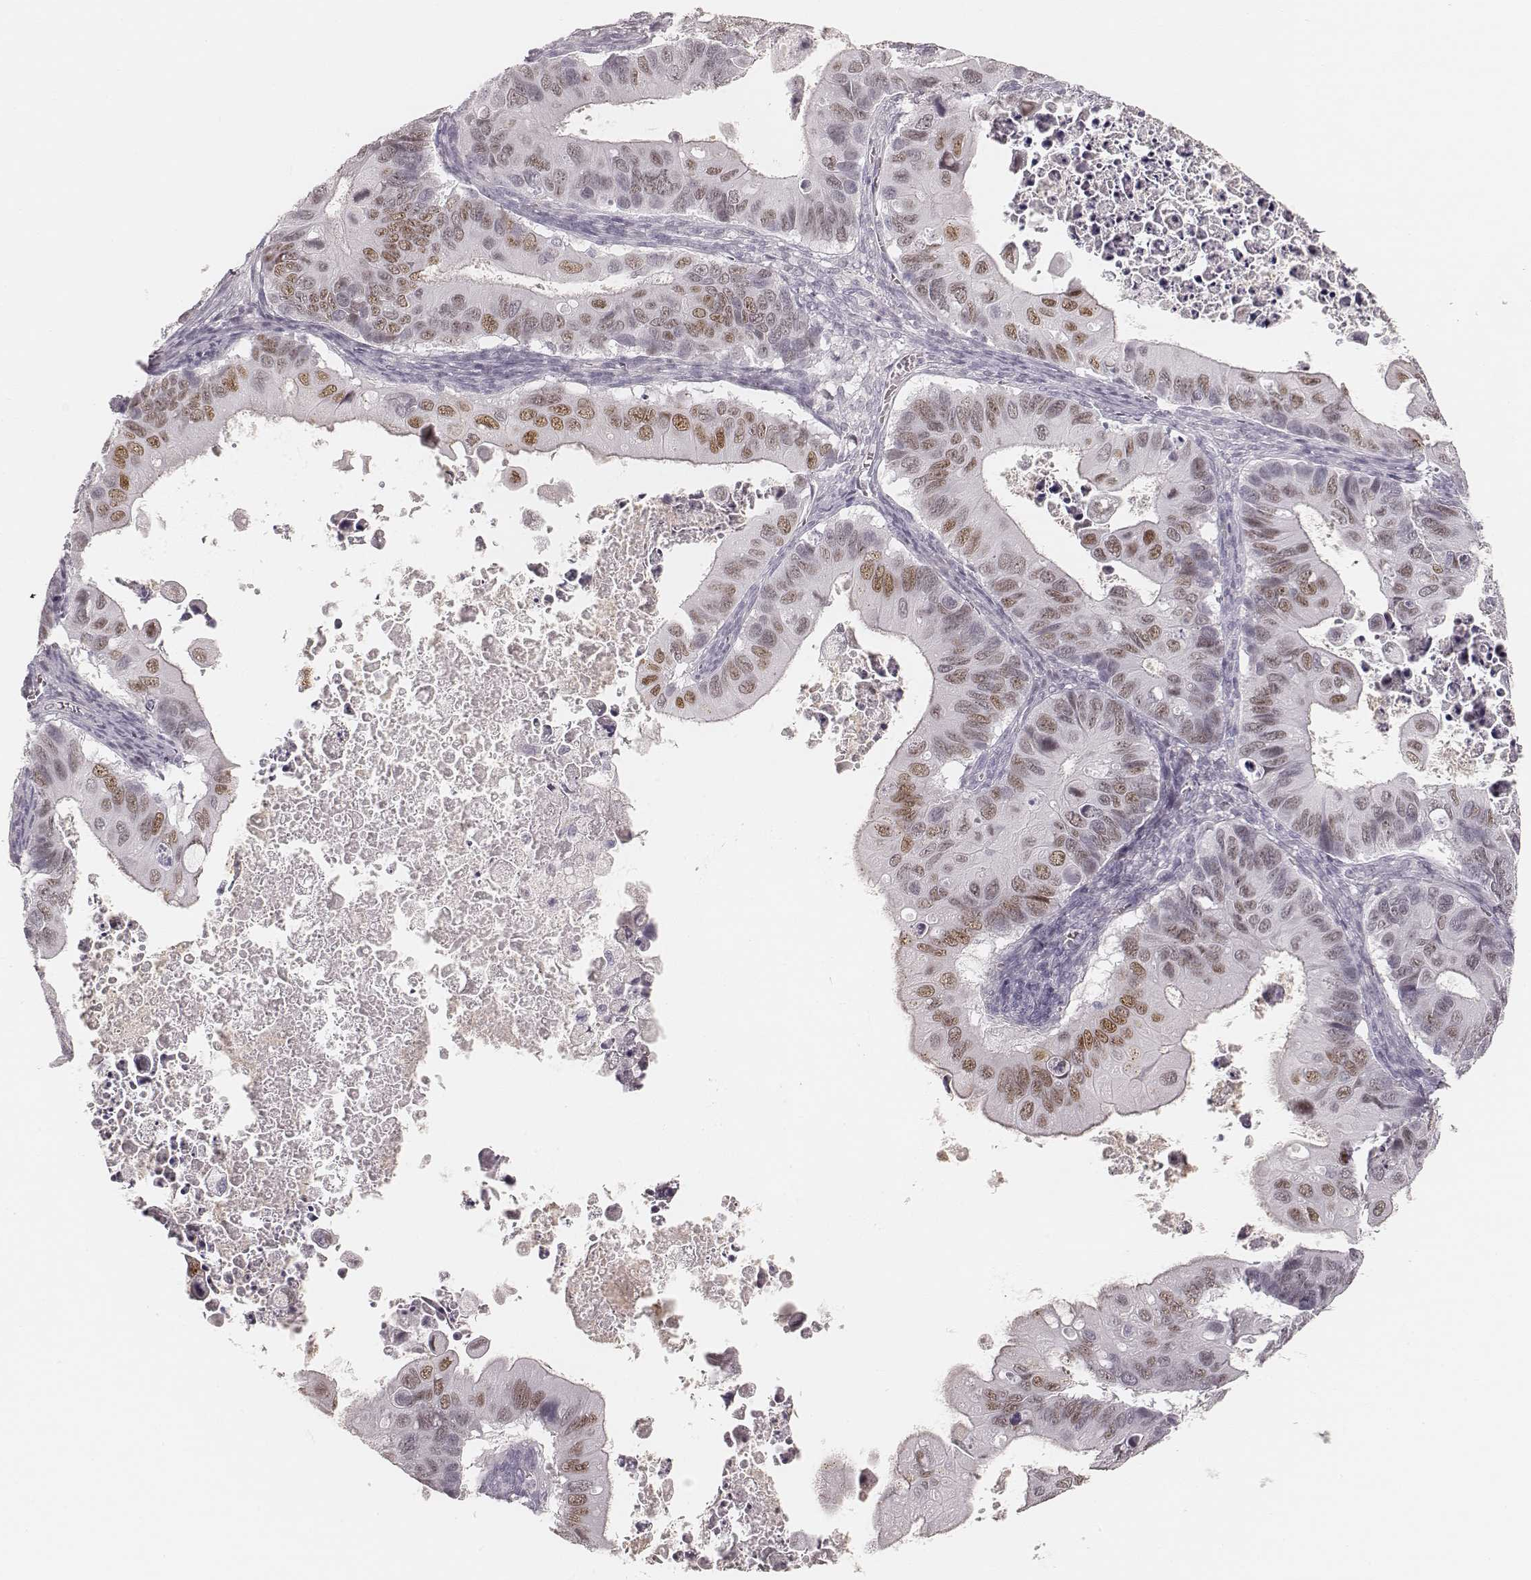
{"staining": {"intensity": "negative", "quantity": "none", "location": "none"}, "tissue": "ovarian cancer", "cell_type": "Tumor cells", "image_type": "cancer", "snomed": [{"axis": "morphology", "description": "Cystadenocarcinoma, mucinous, NOS"}, {"axis": "topography", "description": "Ovary"}], "caption": "This is an IHC micrograph of mucinous cystadenocarcinoma (ovarian). There is no positivity in tumor cells.", "gene": "HNF4G", "patient": {"sex": "female", "age": 64}}